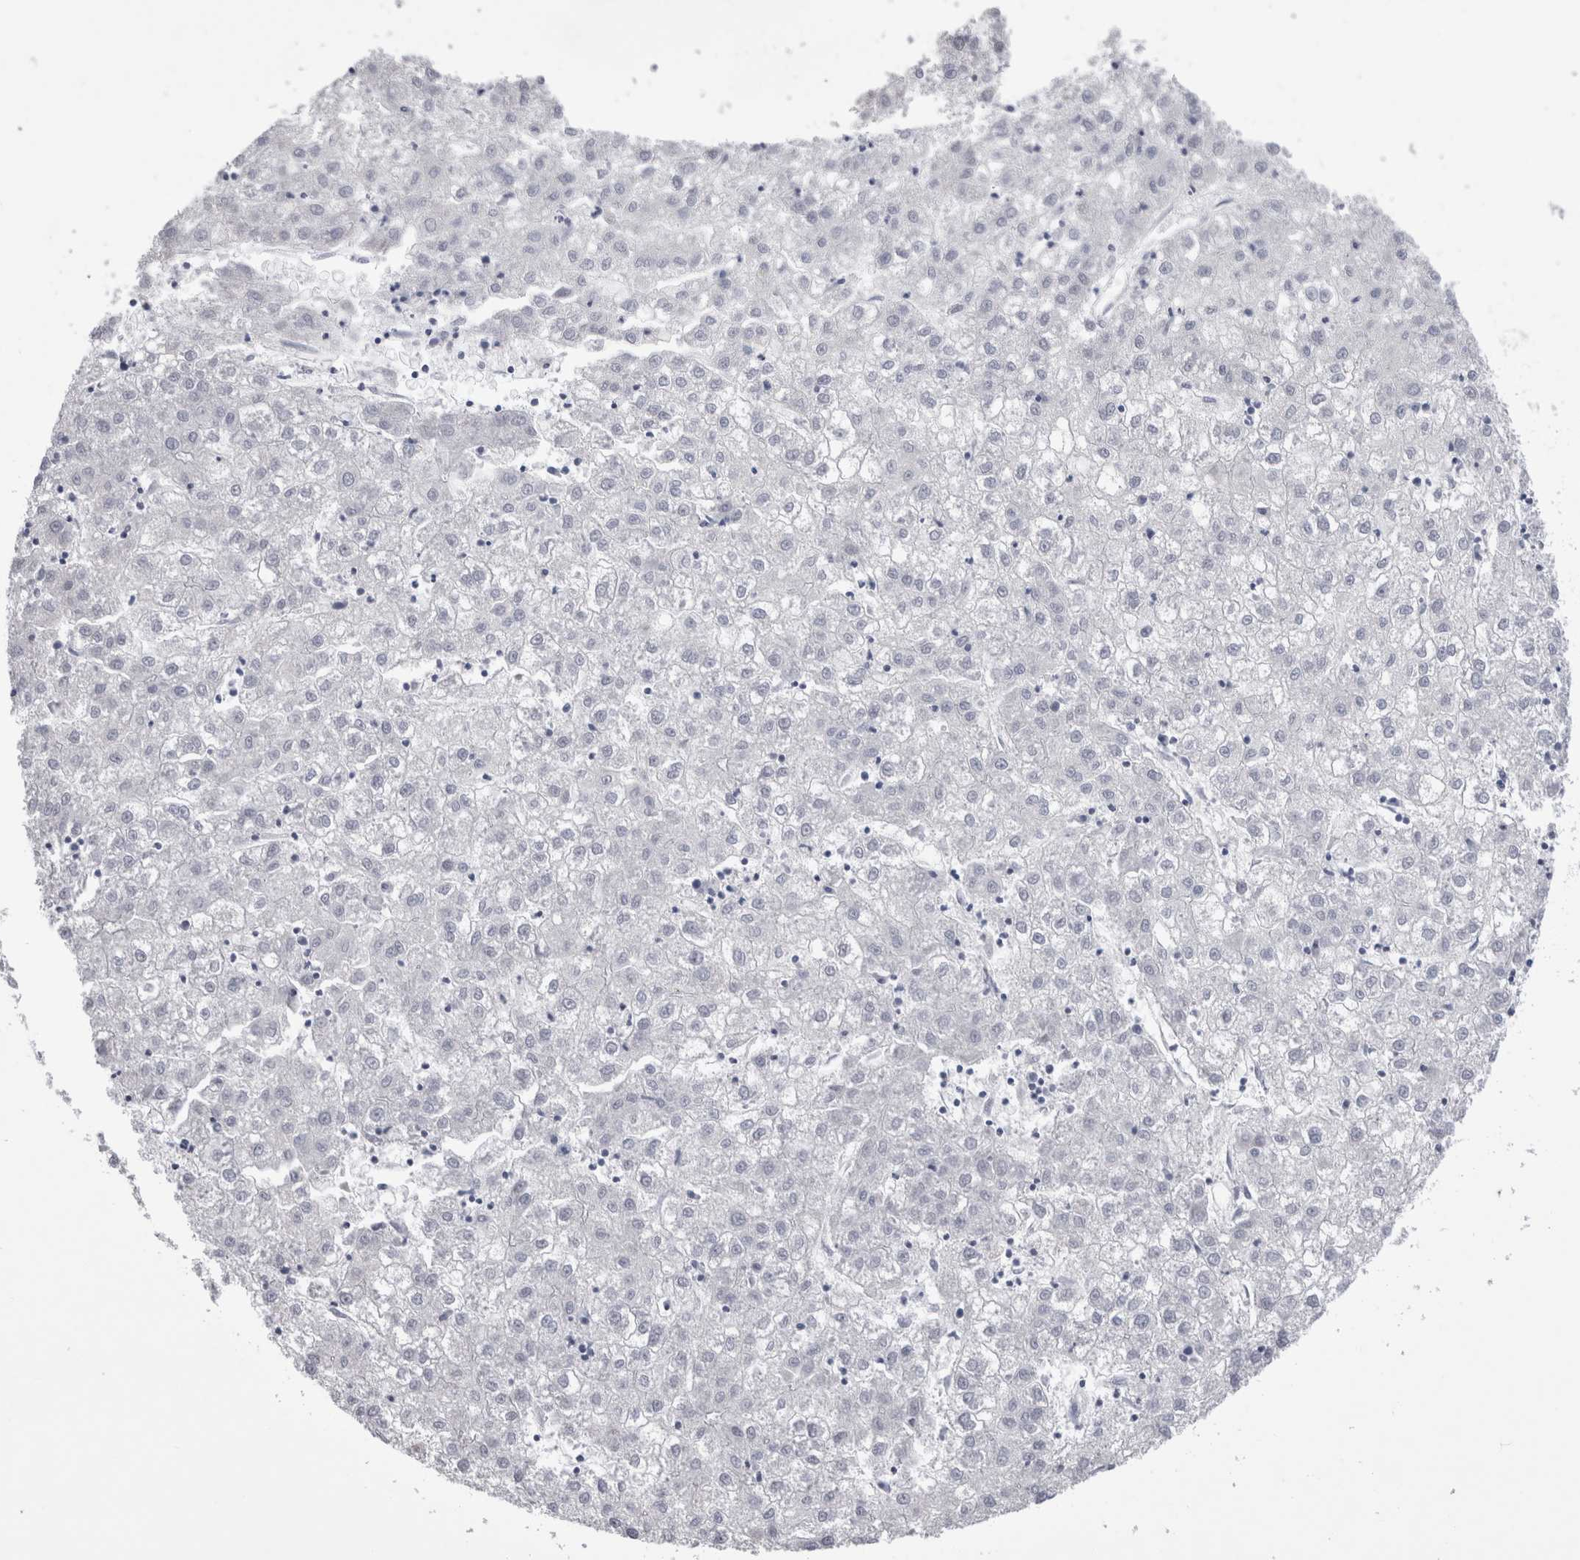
{"staining": {"intensity": "negative", "quantity": "none", "location": "none"}, "tissue": "liver cancer", "cell_type": "Tumor cells", "image_type": "cancer", "snomed": [{"axis": "morphology", "description": "Carcinoma, Hepatocellular, NOS"}, {"axis": "topography", "description": "Liver"}], "caption": "Tumor cells are negative for protein expression in human hepatocellular carcinoma (liver).", "gene": "API5", "patient": {"sex": "male", "age": 72}}